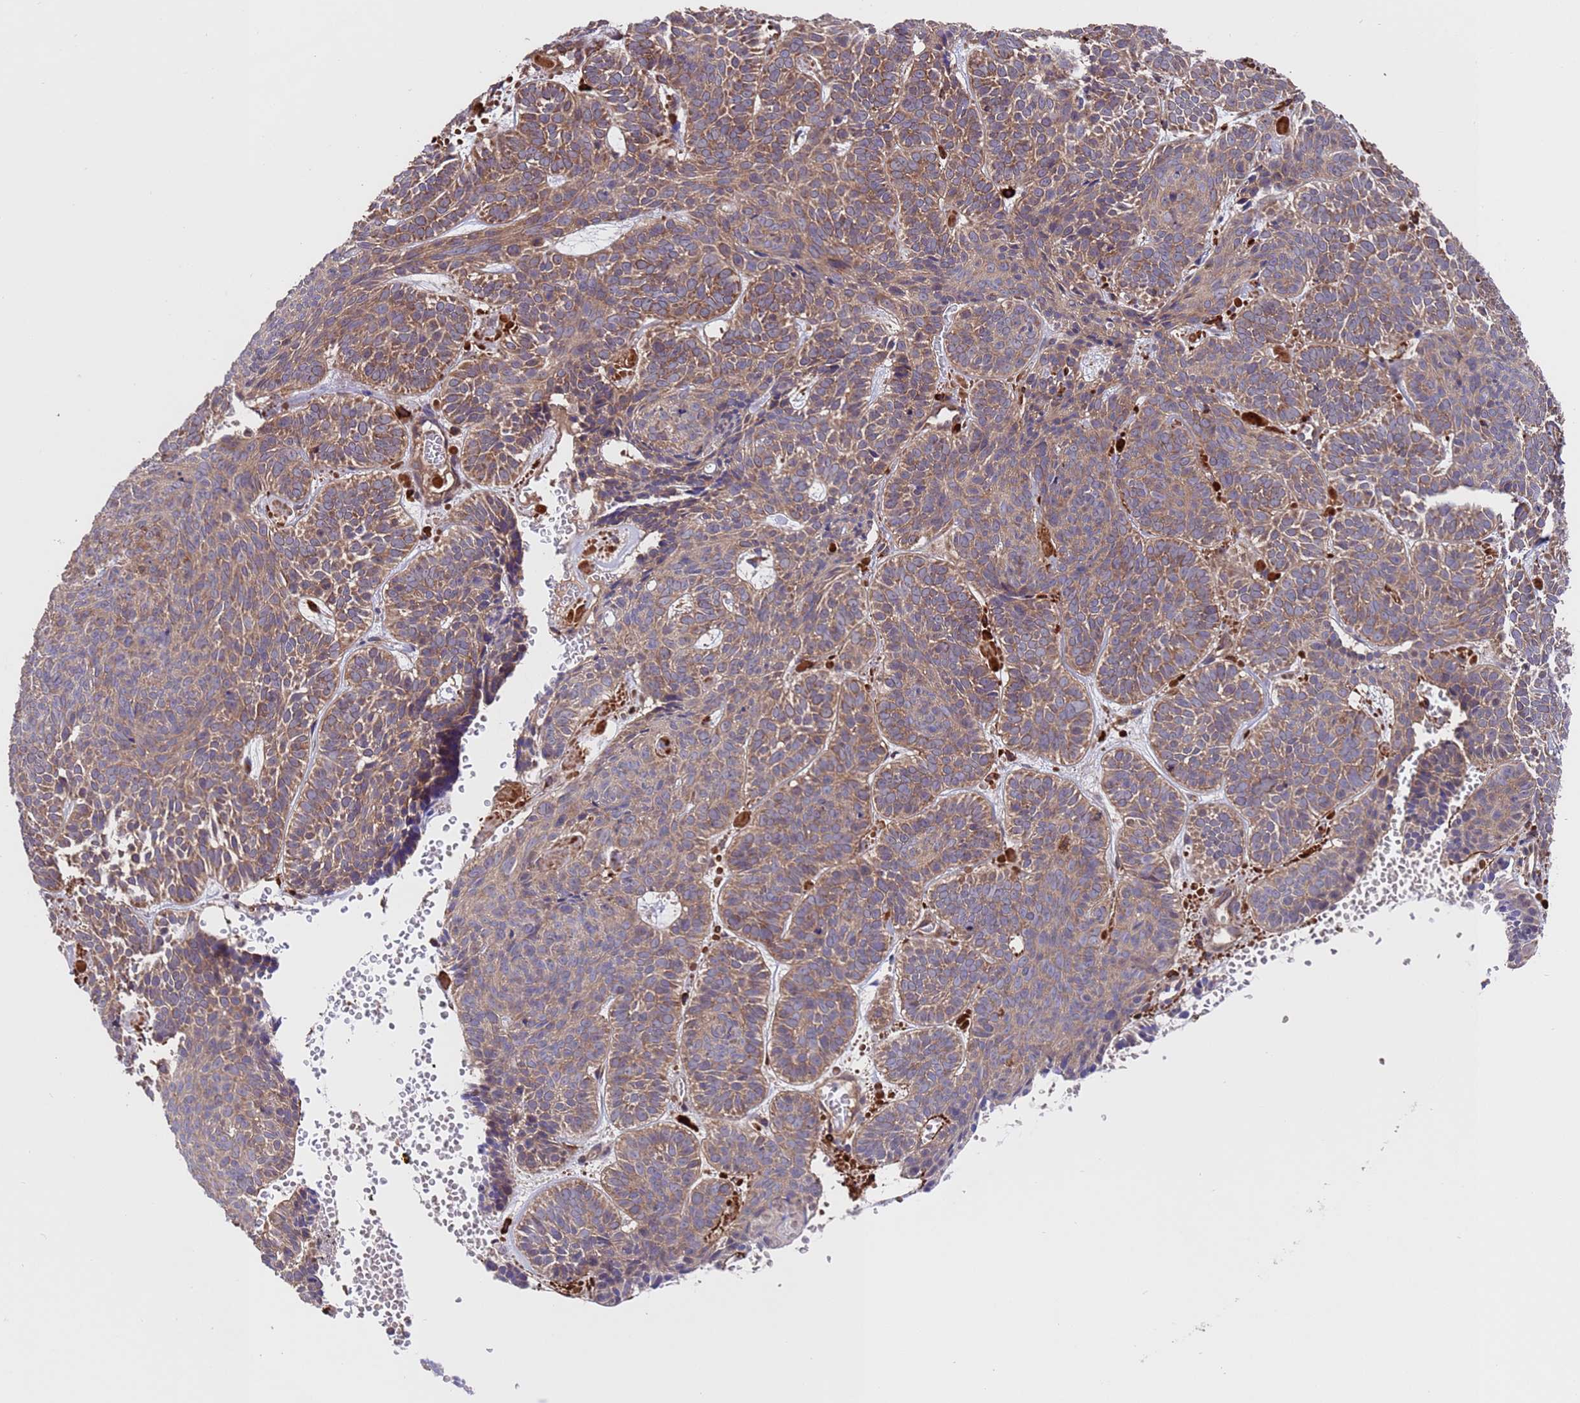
{"staining": {"intensity": "moderate", "quantity": ">75%", "location": "cytoplasmic/membranous"}, "tissue": "skin cancer", "cell_type": "Tumor cells", "image_type": "cancer", "snomed": [{"axis": "morphology", "description": "Basal cell carcinoma"}, {"axis": "topography", "description": "Skin"}], "caption": "Basal cell carcinoma (skin) tissue exhibits moderate cytoplasmic/membranous expression in approximately >75% of tumor cells", "gene": "TSR3", "patient": {"sex": "male", "age": 85}}